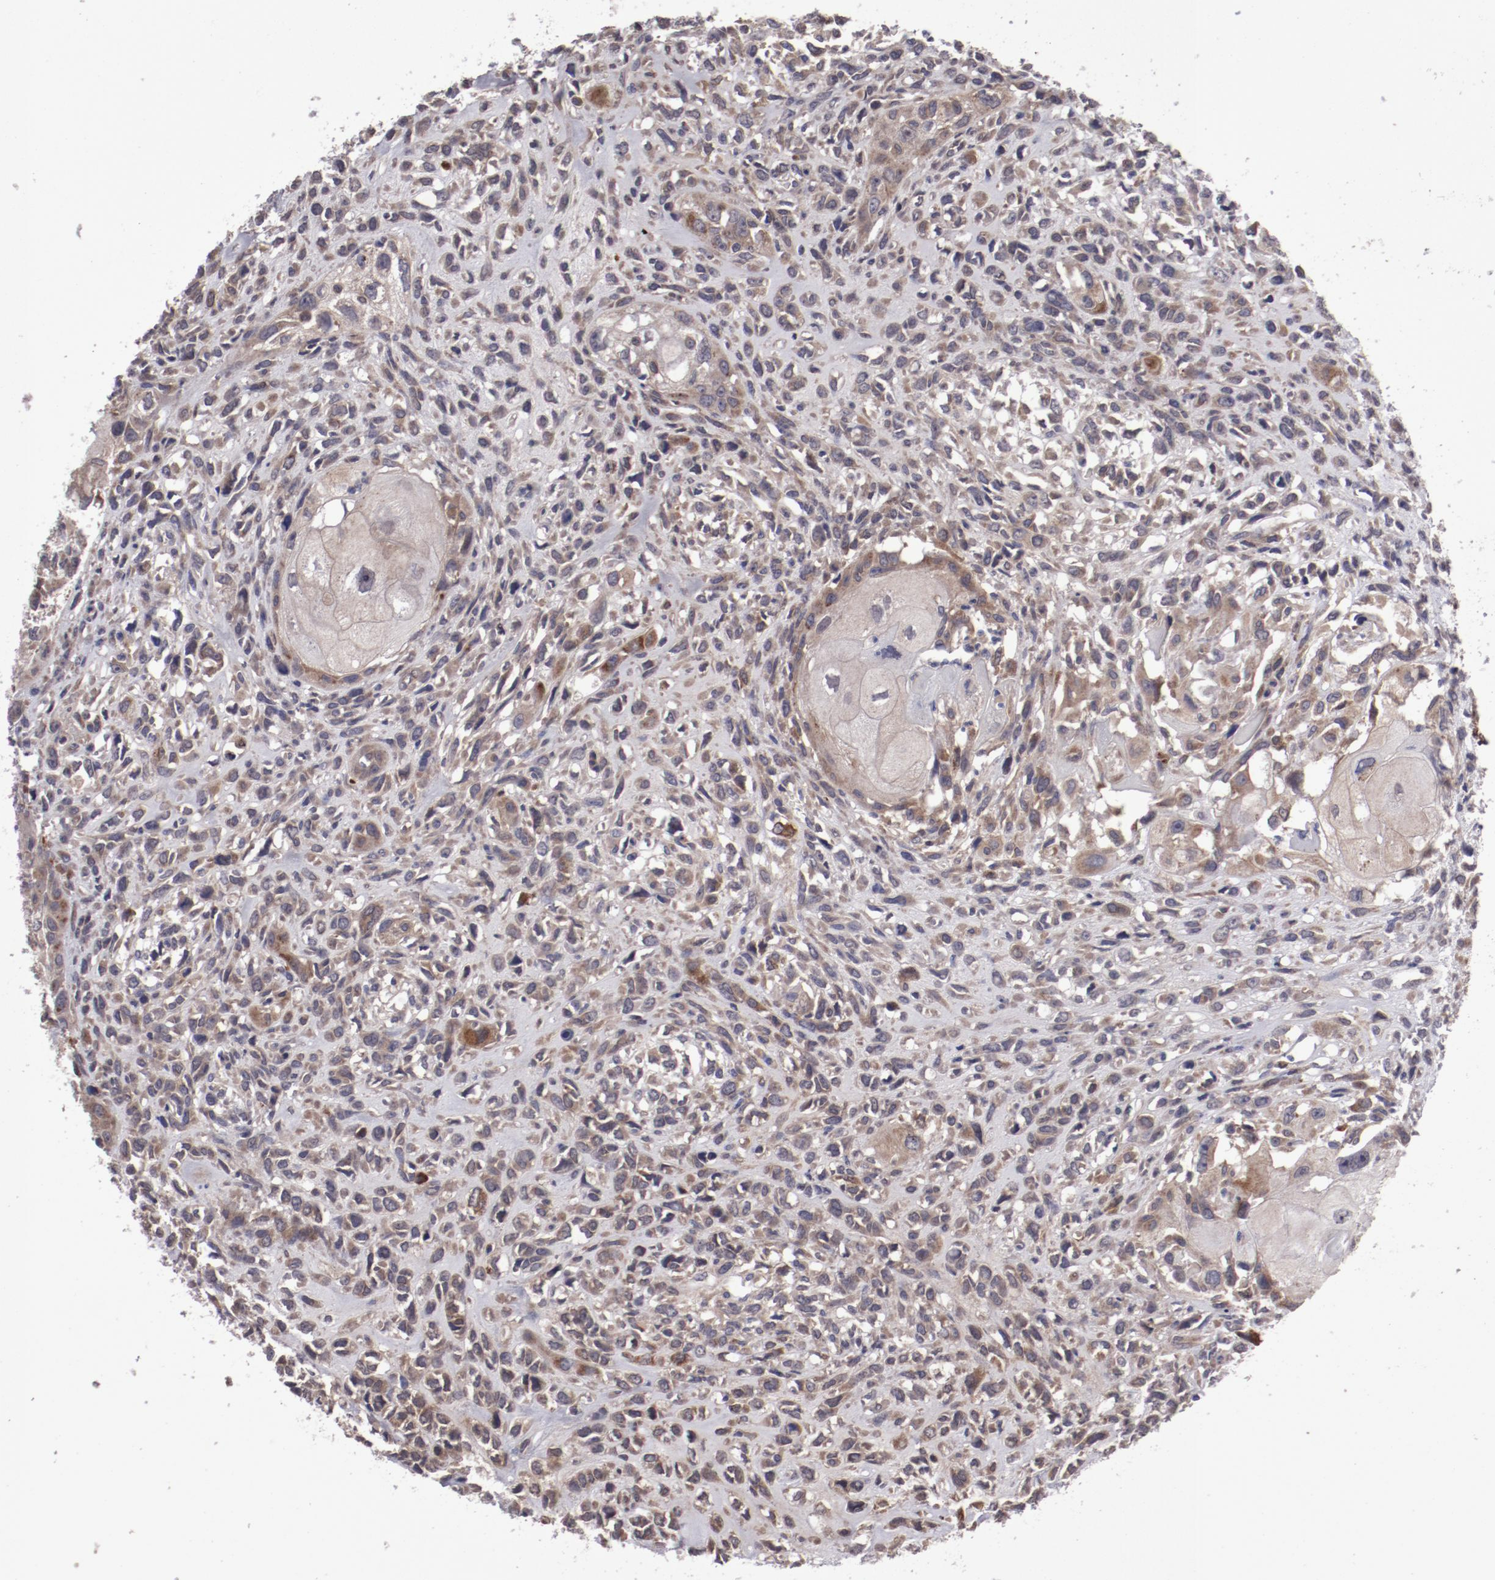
{"staining": {"intensity": "moderate", "quantity": ">75%", "location": "cytoplasmic/membranous"}, "tissue": "head and neck cancer", "cell_type": "Tumor cells", "image_type": "cancer", "snomed": [{"axis": "morphology", "description": "Neoplasm, malignant, NOS"}, {"axis": "topography", "description": "Salivary gland"}, {"axis": "topography", "description": "Head-Neck"}], "caption": "Protein staining reveals moderate cytoplasmic/membranous staining in approximately >75% of tumor cells in head and neck cancer (neoplasm (malignant)). (Brightfield microscopy of DAB IHC at high magnification).", "gene": "IL12A", "patient": {"sex": "male", "age": 43}}